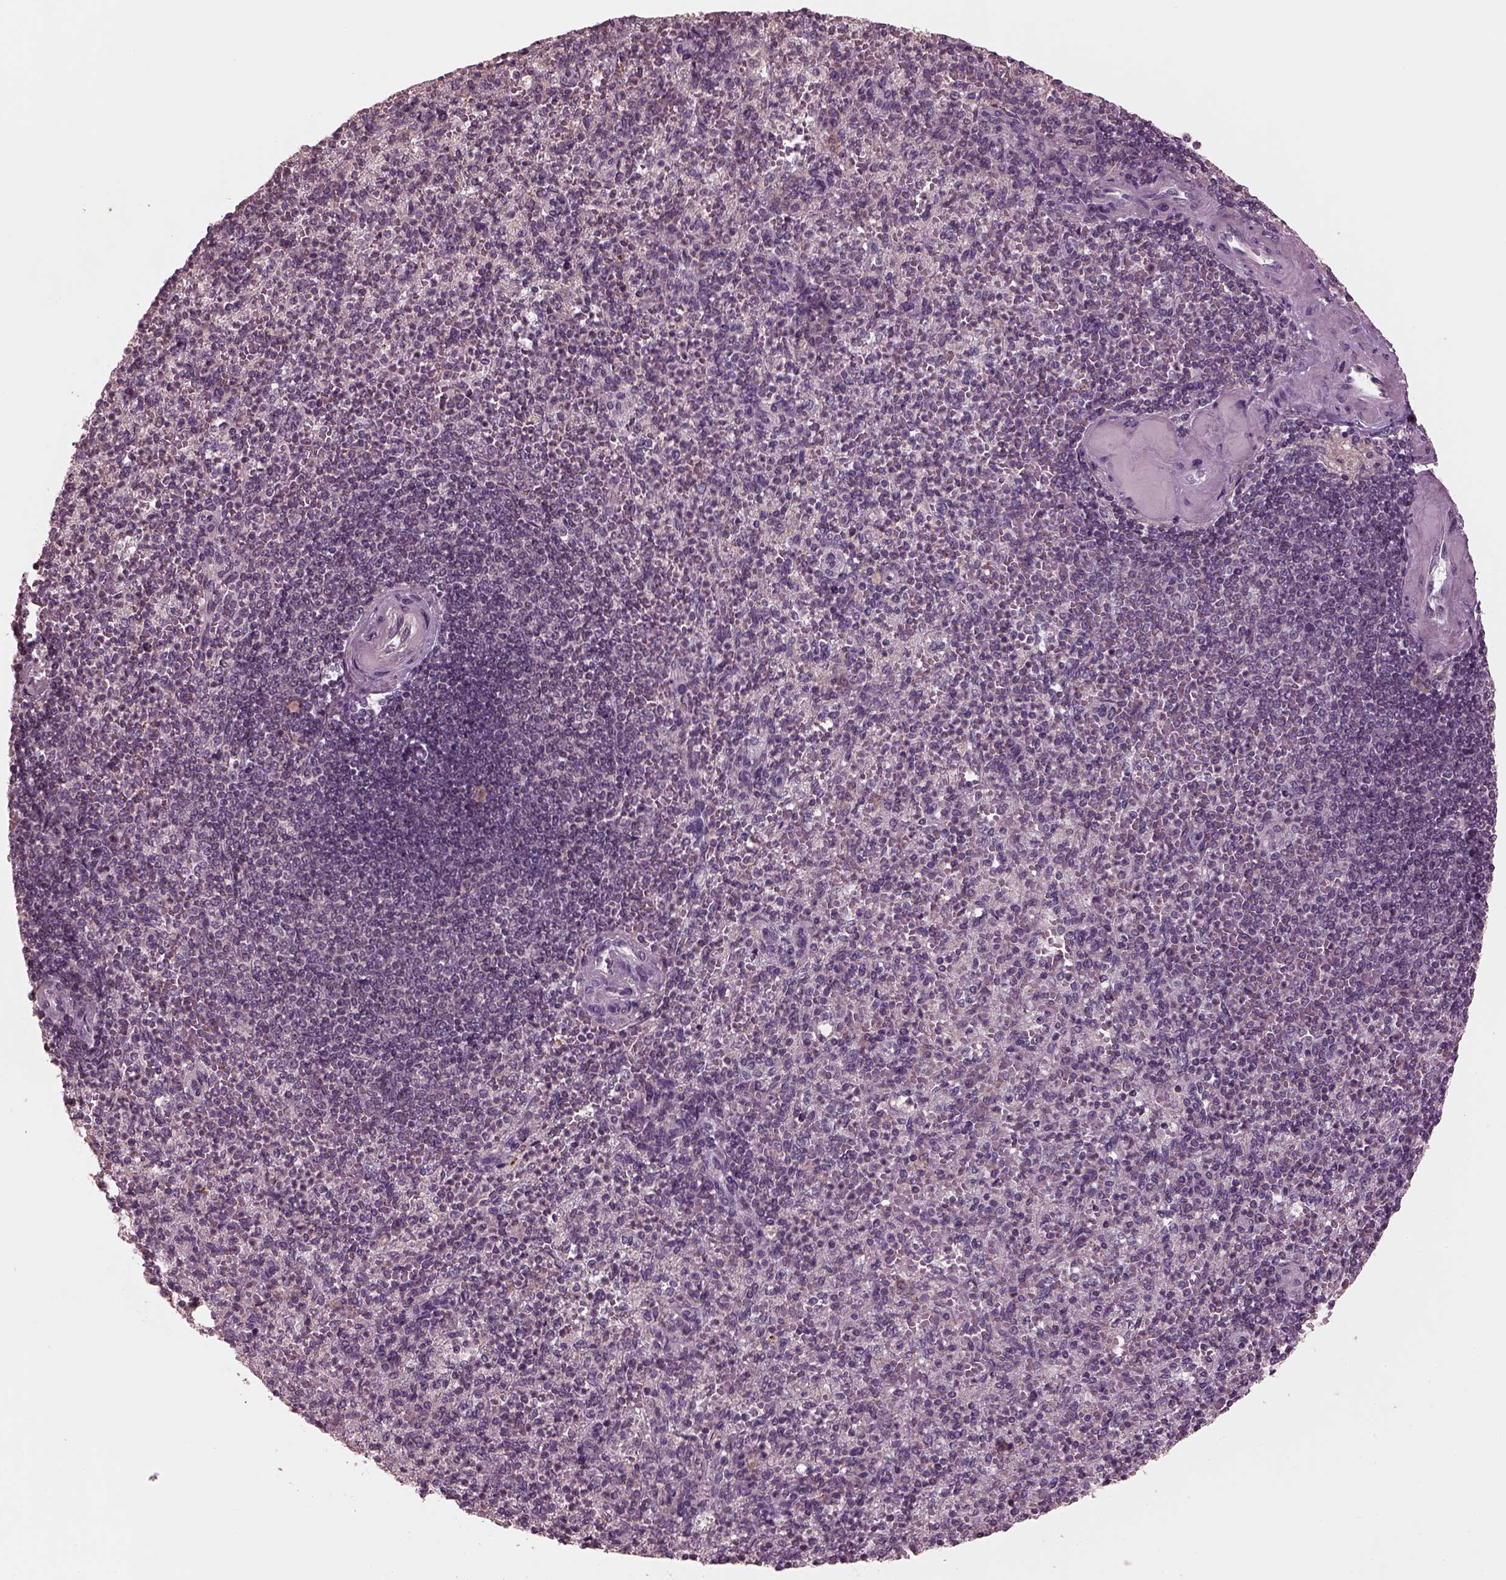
{"staining": {"intensity": "moderate", "quantity": "<25%", "location": "cytoplasmic/membranous"}, "tissue": "spleen", "cell_type": "Cells in red pulp", "image_type": "normal", "snomed": [{"axis": "morphology", "description": "Normal tissue, NOS"}, {"axis": "topography", "description": "Spleen"}], "caption": "Protein positivity by immunohistochemistry (IHC) exhibits moderate cytoplasmic/membranous expression in approximately <25% of cells in red pulp in benign spleen.", "gene": "PORCN", "patient": {"sex": "female", "age": 74}}